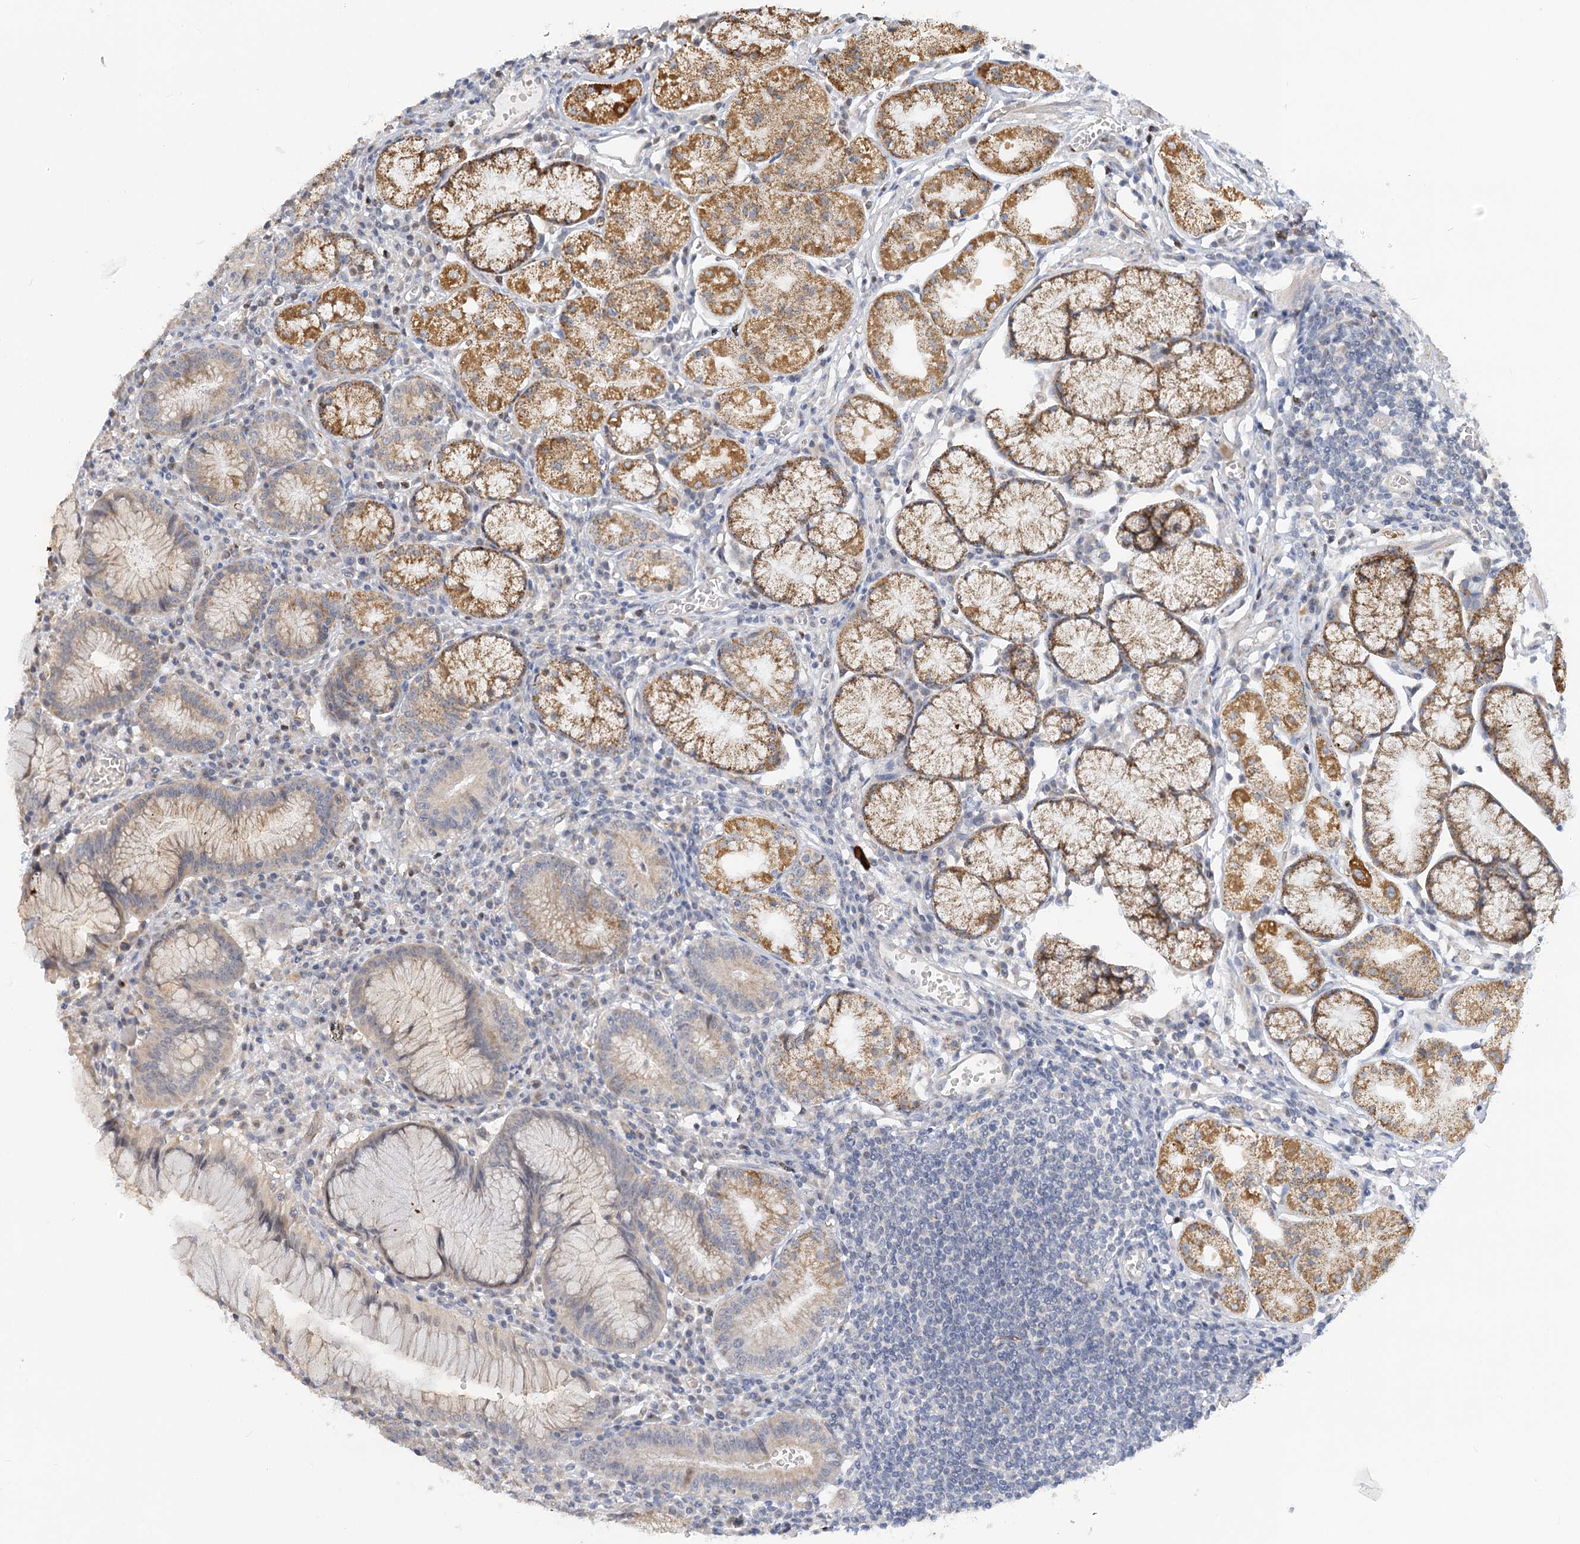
{"staining": {"intensity": "moderate", "quantity": ">75%", "location": "cytoplasmic/membranous"}, "tissue": "stomach", "cell_type": "Glandular cells", "image_type": "normal", "snomed": [{"axis": "morphology", "description": "Normal tissue, NOS"}, {"axis": "topography", "description": "Stomach"}], "caption": "A brown stain labels moderate cytoplasmic/membranous expression of a protein in glandular cells of normal stomach.", "gene": "NELL2", "patient": {"sex": "male", "age": 55}}